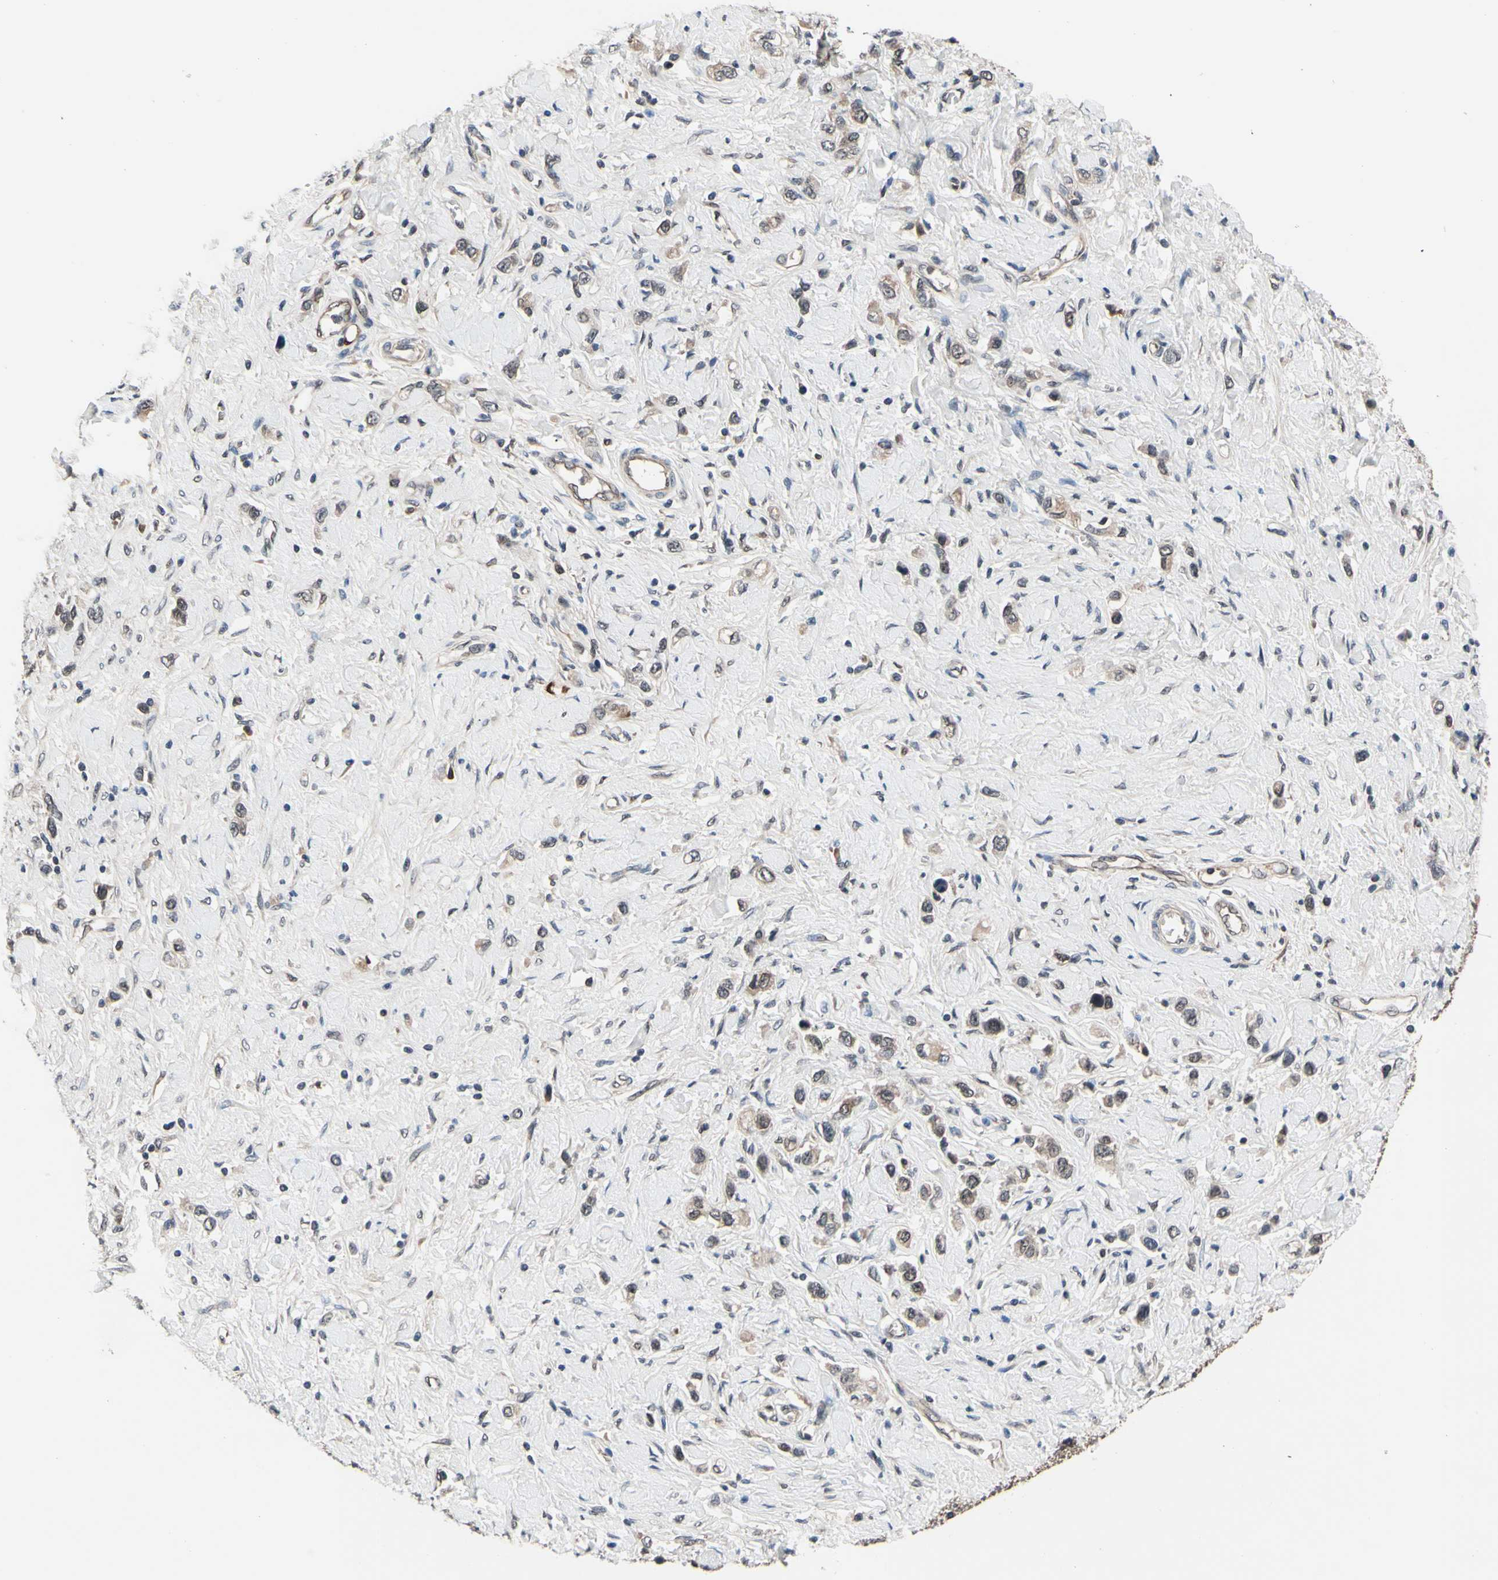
{"staining": {"intensity": "weak", "quantity": ">75%", "location": "cytoplasmic/membranous"}, "tissue": "stomach cancer", "cell_type": "Tumor cells", "image_type": "cancer", "snomed": [{"axis": "morphology", "description": "Normal tissue, NOS"}, {"axis": "morphology", "description": "Adenocarcinoma, NOS"}, {"axis": "topography", "description": "Stomach, upper"}, {"axis": "topography", "description": "Stomach"}], "caption": "Tumor cells display low levels of weak cytoplasmic/membranous staining in about >75% of cells in stomach cancer (adenocarcinoma).", "gene": "PRDX6", "patient": {"sex": "female", "age": 65}}